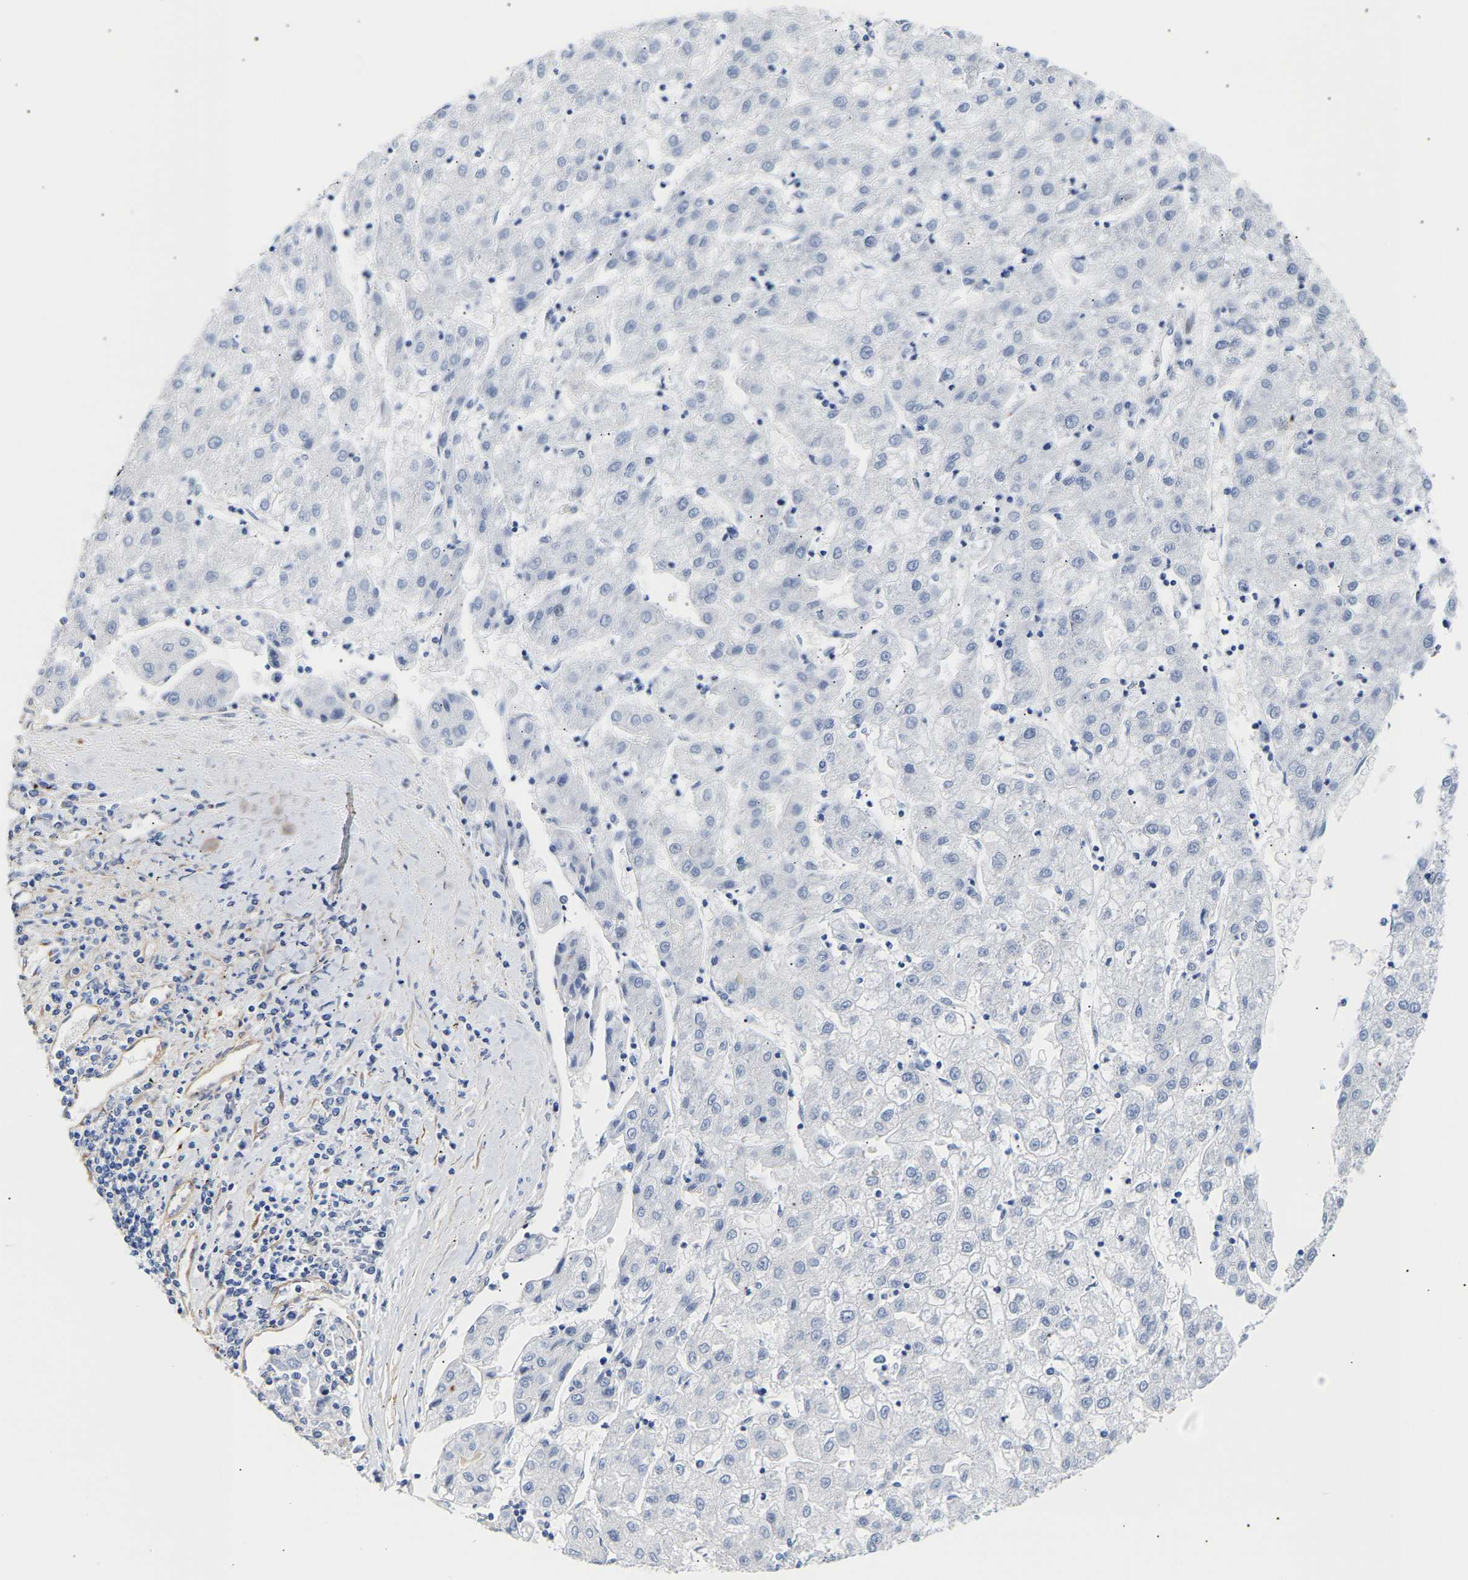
{"staining": {"intensity": "negative", "quantity": "none", "location": "none"}, "tissue": "liver cancer", "cell_type": "Tumor cells", "image_type": "cancer", "snomed": [{"axis": "morphology", "description": "Carcinoma, Hepatocellular, NOS"}, {"axis": "topography", "description": "Liver"}], "caption": "Immunohistochemistry (IHC) photomicrograph of neoplastic tissue: liver cancer stained with DAB demonstrates no significant protein positivity in tumor cells. The staining is performed using DAB (3,3'-diaminobenzidine) brown chromogen with nuclei counter-stained in using hematoxylin.", "gene": "IGFBP7", "patient": {"sex": "male", "age": 72}}